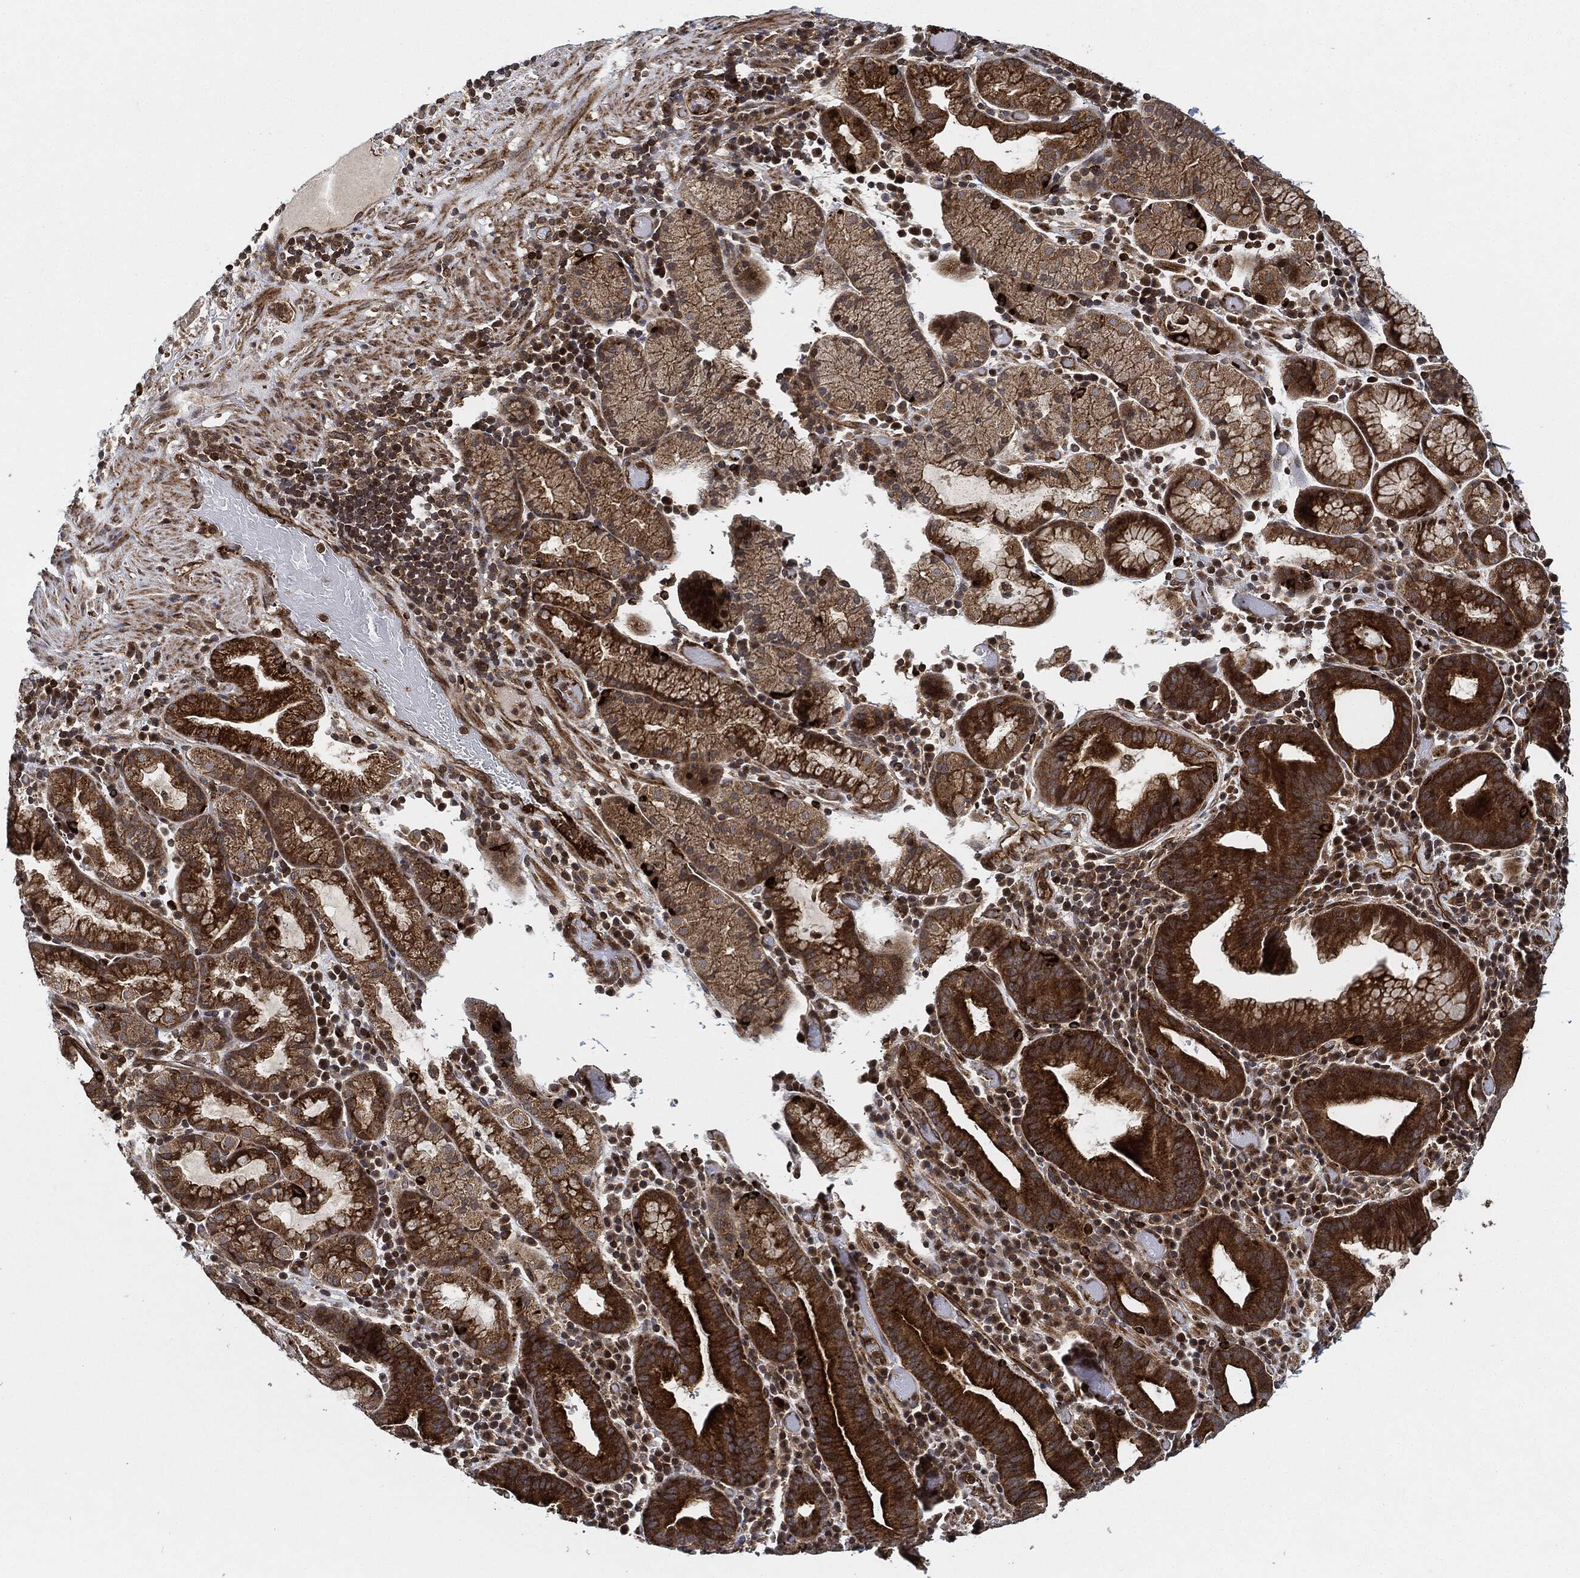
{"staining": {"intensity": "strong", "quantity": "25%-75%", "location": "cytoplasmic/membranous"}, "tissue": "stomach cancer", "cell_type": "Tumor cells", "image_type": "cancer", "snomed": [{"axis": "morphology", "description": "Adenocarcinoma, NOS"}, {"axis": "topography", "description": "Stomach"}], "caption": "Tumor cells demonstrate high levels of strong cytoplasmic/membranous expression in approximately 25%-75% of cells in human stomach adenocarcinoma.", "gene": "MAP3K3", "patient": {"sex": "male", "age": 79}}